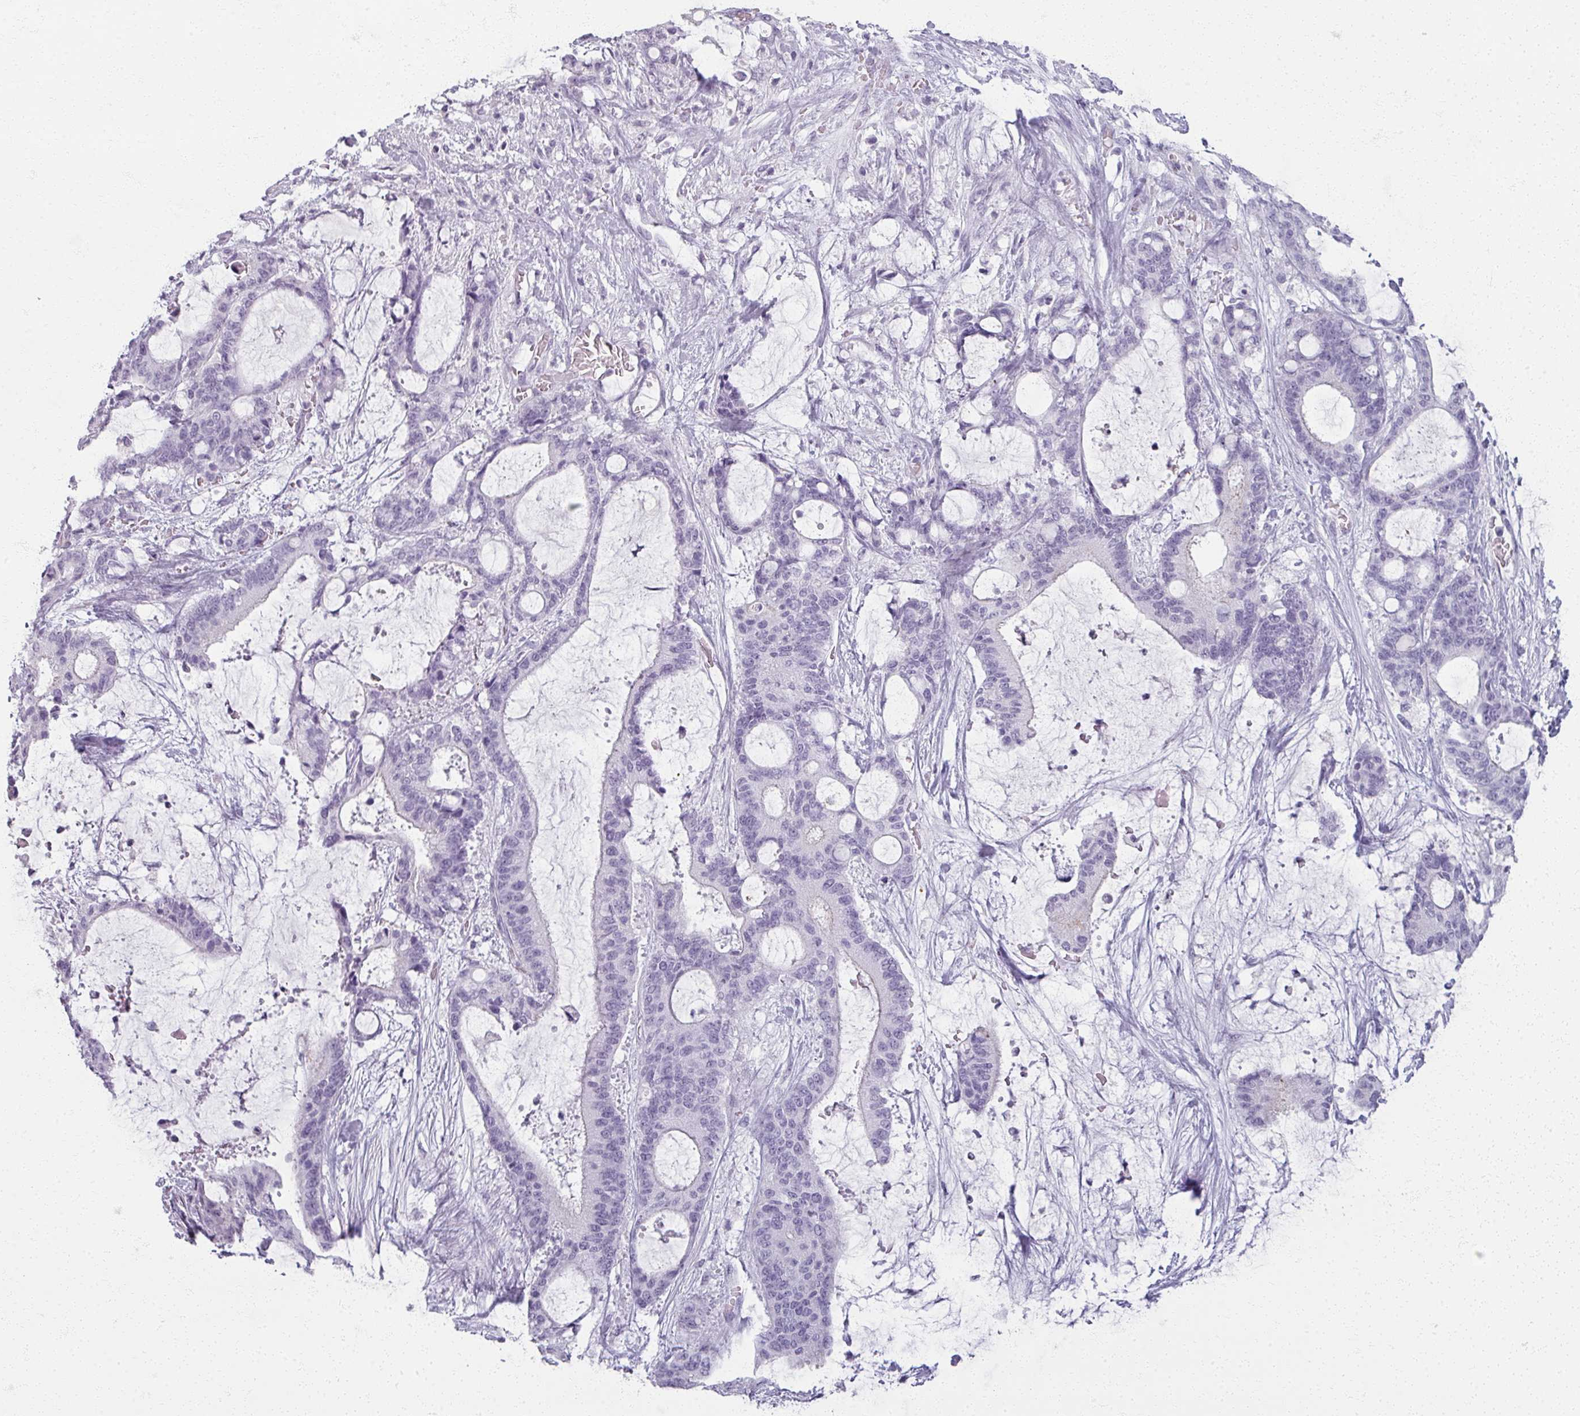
{"staining": {"intensity": "negative", "quantity": "none", "location": "none"}, "tissue": "liver cancer", "cell_type": "Tumor cells", "image_type": "cancer", "snomed": [{"axis": "morphology", "description": "Normal tissue, NOS"}, {"axis": "morphology", "description": "Cholangiocarcinoma"}, {"axis": "topography", "description": "Liver"}, {"axis": "topography", "description": "Peripheral nerve tissue"}], "caption": "Protein analysis of liver cancer (cholangiocarcinoma) exhibits no significant expression in tumor cells.", "gene": "RFPL2", "patient": {"sex": "female", "age": 73}}